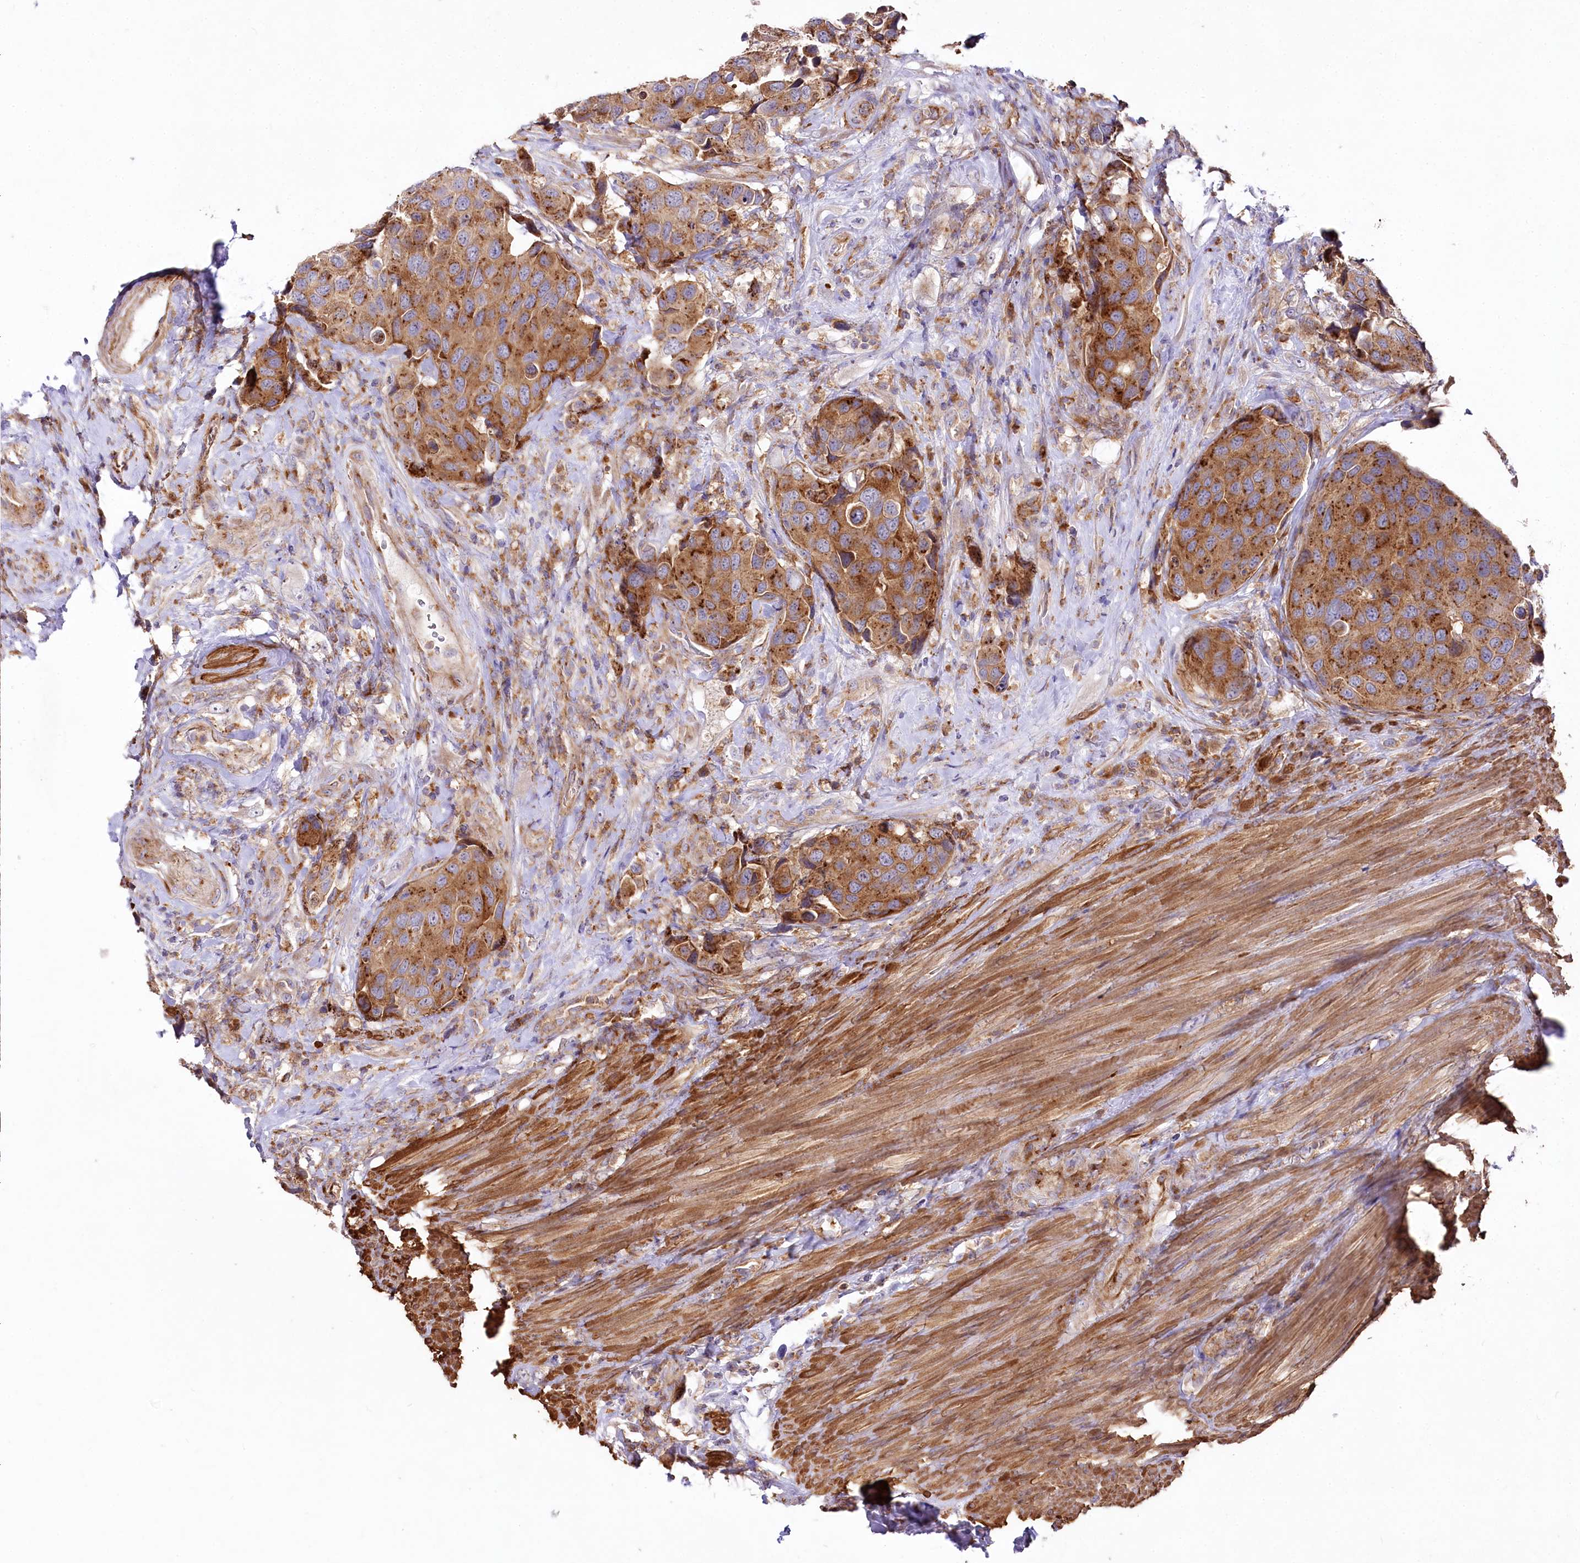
{"staining": {"intensity": "moderate", "quantity": ">75%", "location": "cytoplasmic/membranous"}, "tissue": "urothelial cancer", "cell_type": "Tumor cells", "image_type": "cancer", "snomed": [{"axis": "morphology", "description": "Urothelial carcinoma, High grade"}, {"axis": "topography", "description": "Urinary bladder"}], "caption": "This histopathology image exhibits urothelial cancer stained with immunohistochemistry to label a protein in brown. The cytoplasmic/membranous of tumor cells show moderate positivity for the protein. Nuclei are counter-stained blue.", "gene": "STX6", "patient": {"sex": "male", "age": 74}}